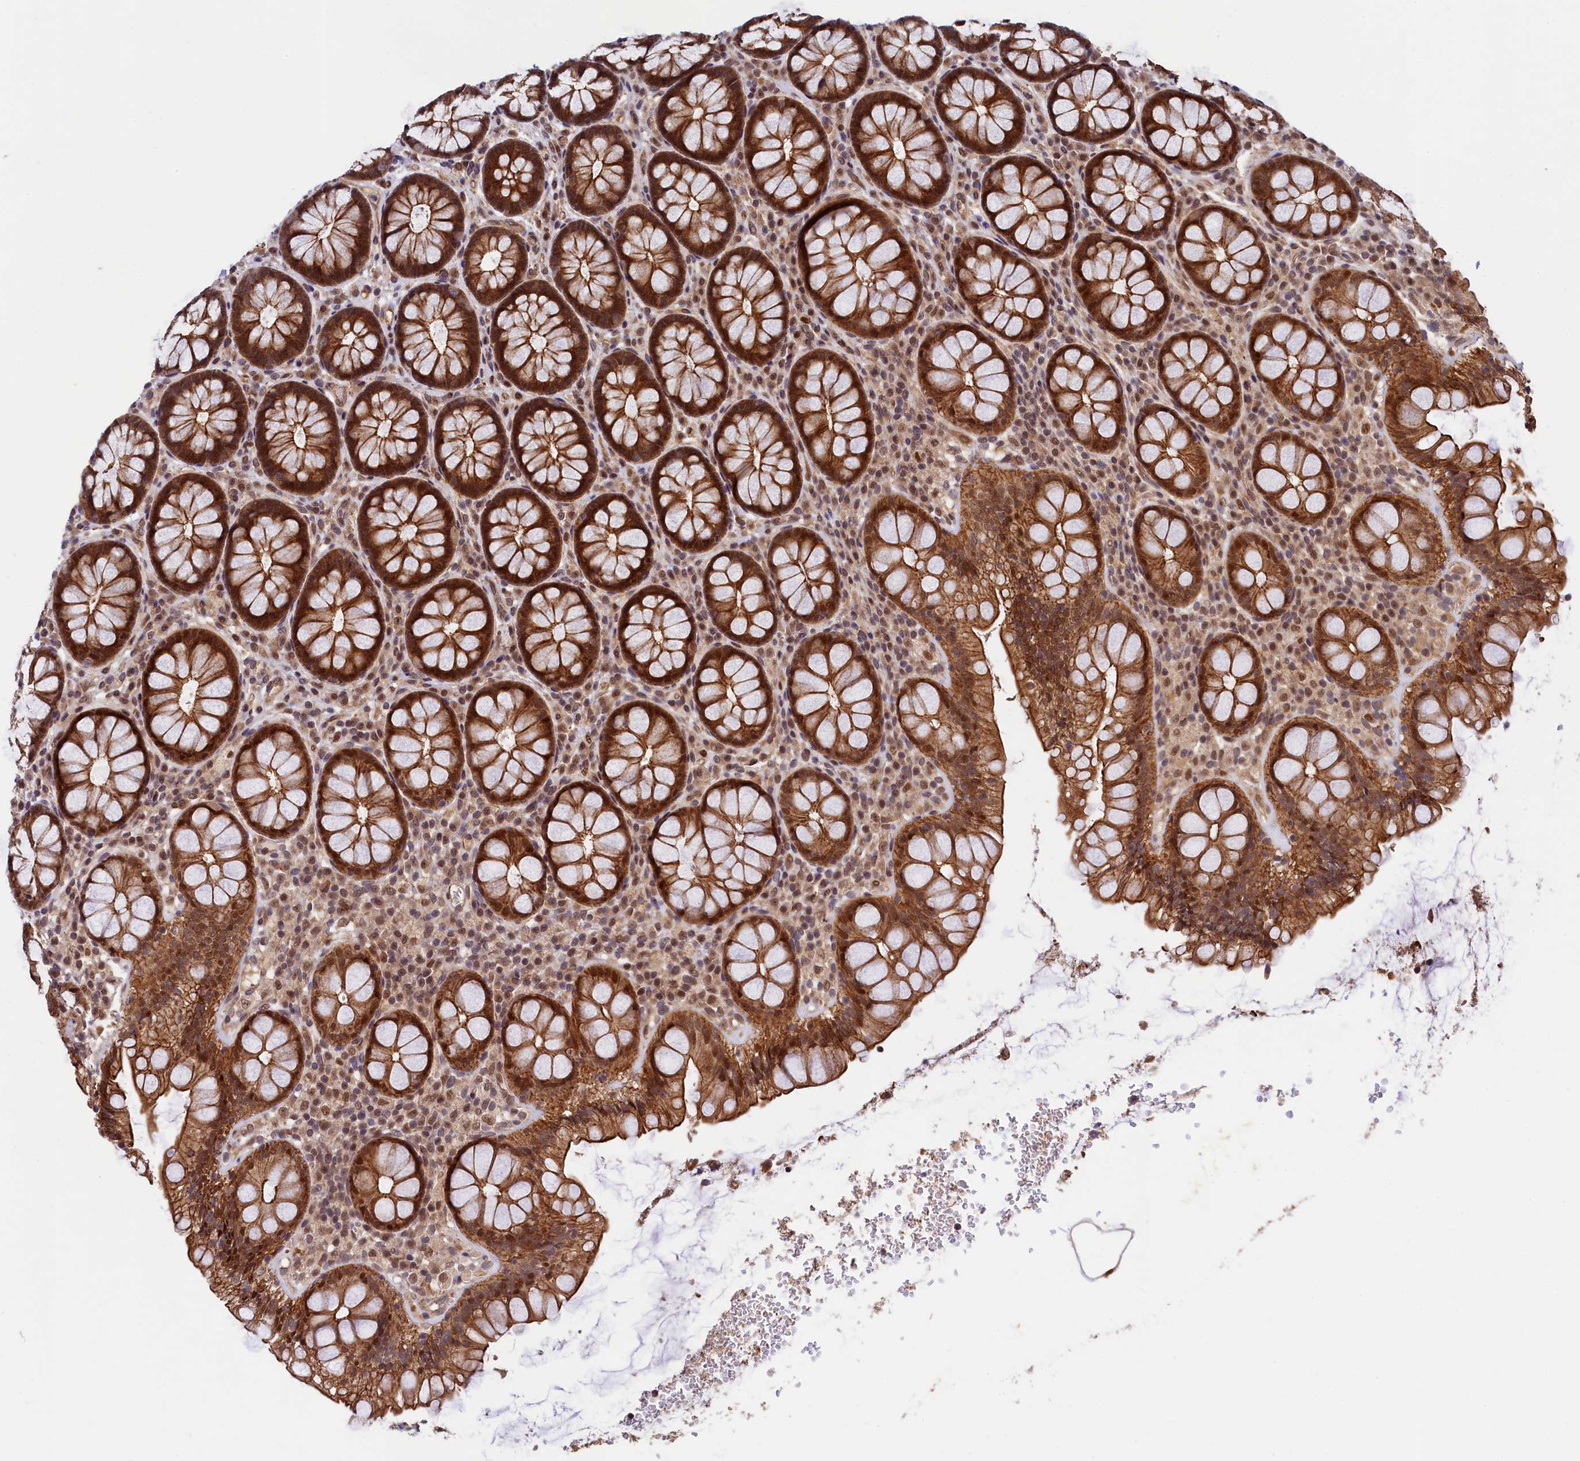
{"staining": {"intensity": "strong", "quantity": ">75%", "location": "cytoplasmic/membranous,nuclear"}, "tissue": "rectum", "cell_type": "Glandular cells", "image_type": "normal", "snomed": [{"axis": "morphology", "description": "Normal tissue, NOS"}, {"axis": "topography", "description": "Rectum"}], "caption": "A high-resolution photomicrograph shows immunohistochemistry (IHC) staining of normal rectum, which exhibits strong cytoplasmic/membranous,nuclear positivity in approximately >75% of glandular cells. (DAB (3,3'-diaminobenzidine) = brown stain, brightfield microscopy at high magnification).", "gene": "ARL14EP", "patient": {"sex": "male", "age": 83}}